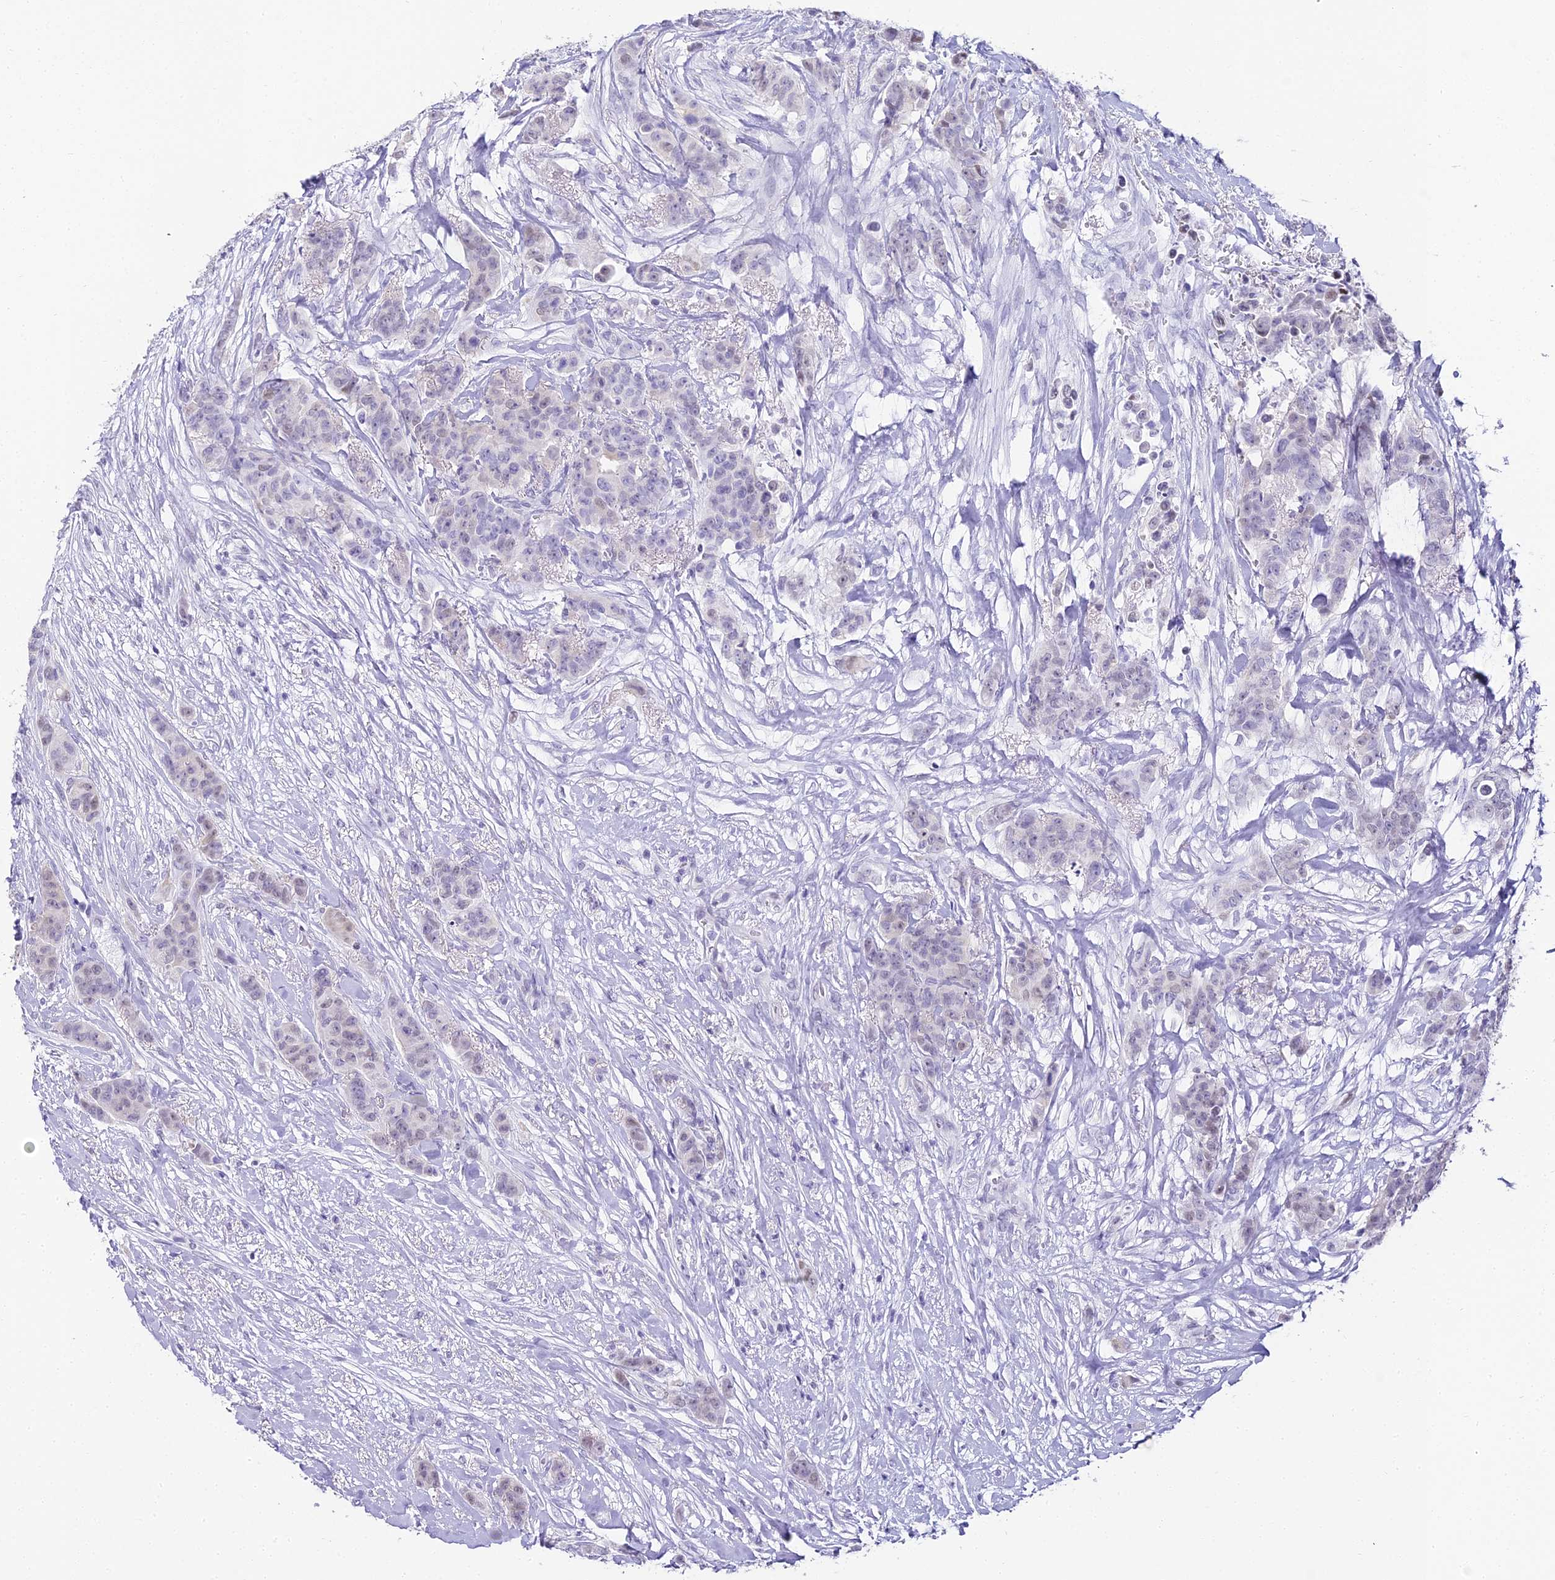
{"staining": {"intensity": "negative", "quantity": "none", "location": "none"}, "tissue": "breast cancer", "cell_type": "Tumor cells", "image_type": "cancer", "snomed": [{"axis": "morphology", "description": "Duct carcinoma"}, {"axis": "topography", "description": "Breast"}], "caption": "This is a histopathology image of immunohistochemistry staining of breast cancer, which shows no staining in tumor cells. (DAB (3,3'-diaminobenzidine) immunohistochemistry (IHC) visualized using brightfield microscopy, high magnification).", "gene": "ABHD14A-ACY1", "patient": {"sex": "female", "age": 40}}